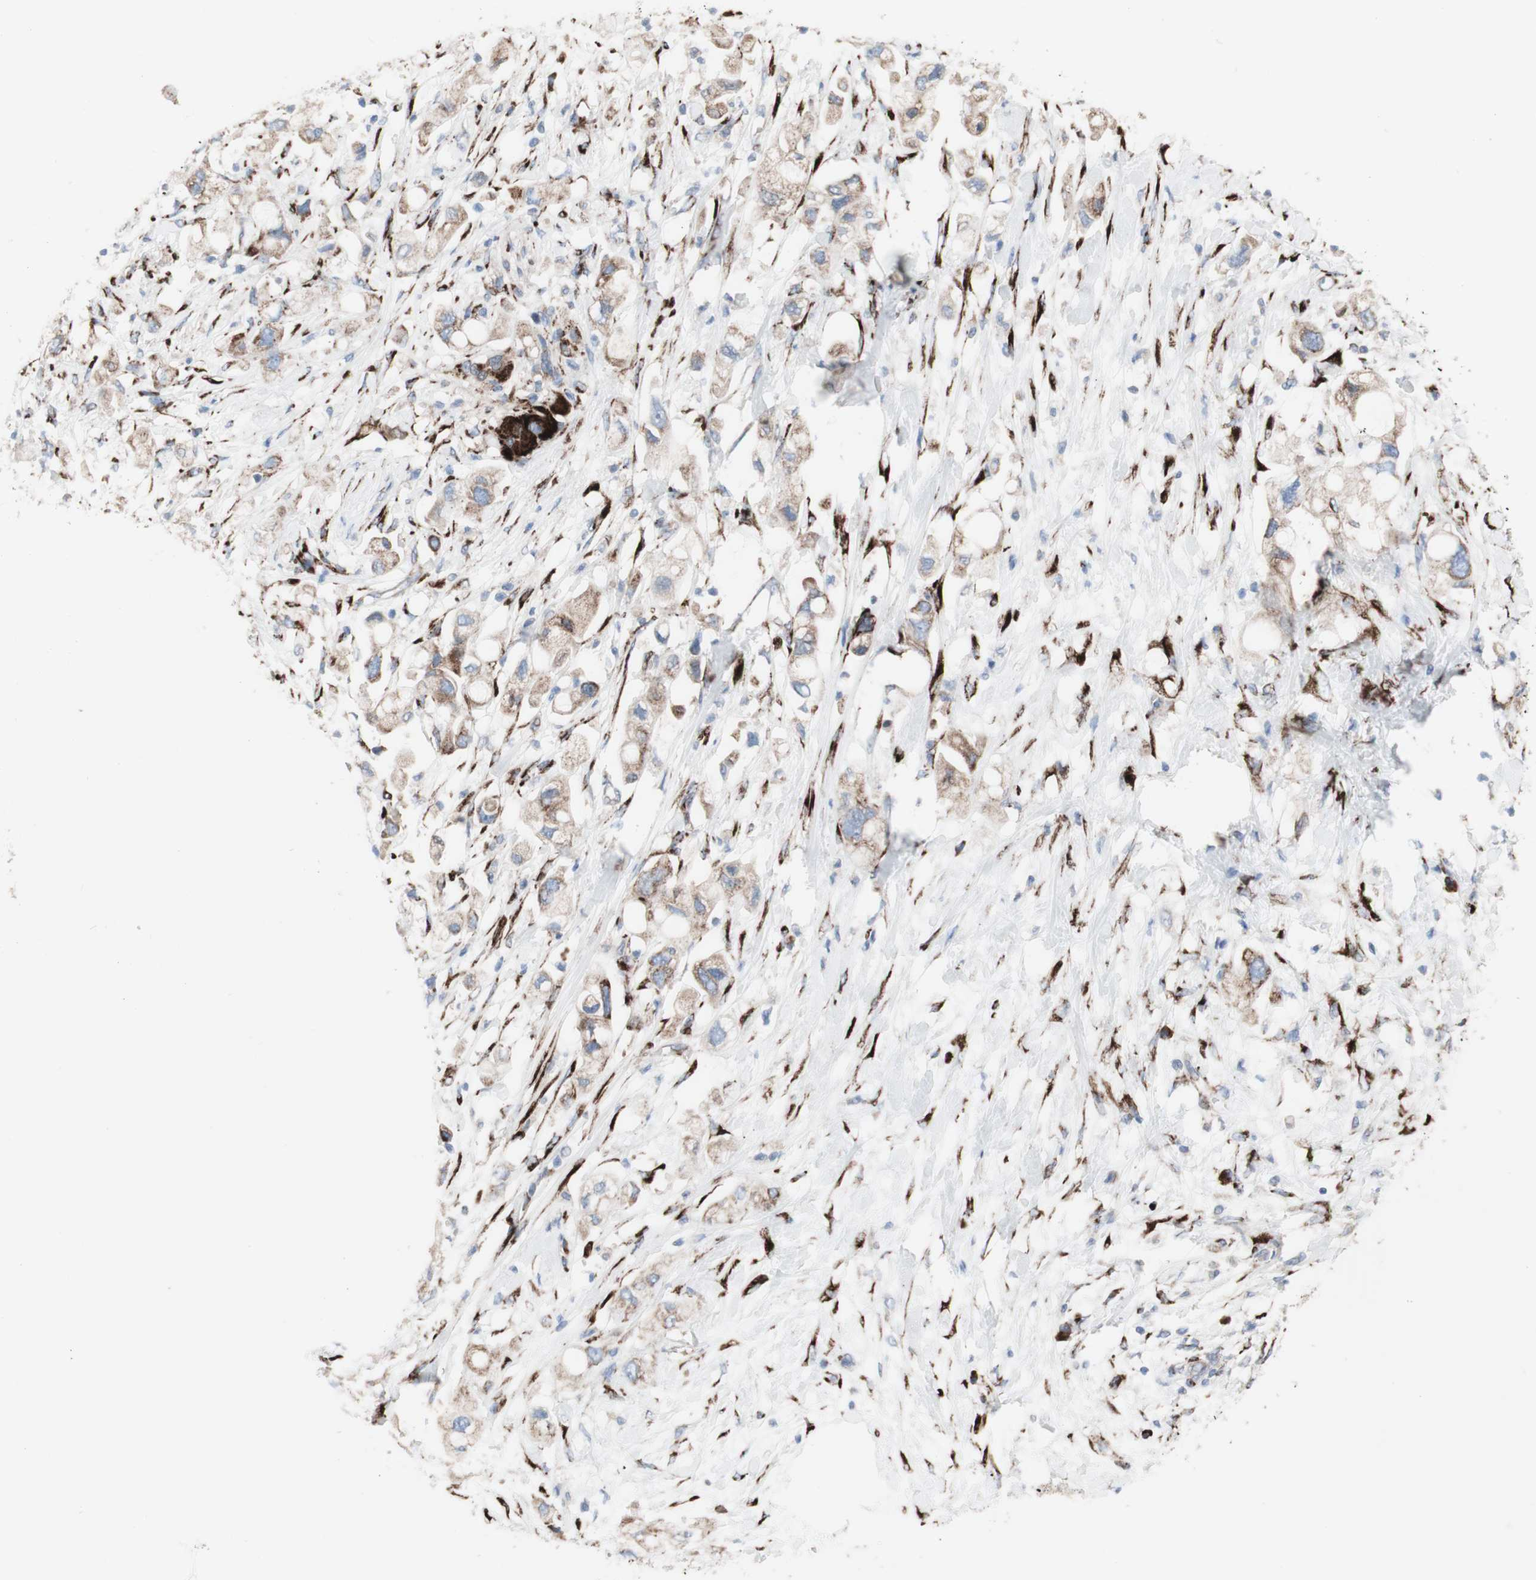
{"staining": {"intensity": "strong", "quantity": "<25%", "location": "cytoplasmic/membranous"}, "tissue": "pancreatic cancer", "cell_type": "Tumor cells", "image_type": "cancer", "snomed": [{"axis": "morphology", "description": "Adenocarcinoma, NOS"}, {"axis": "topography", "description": "Pancreas"}], "caption": "The immunohistochemical stain highlights strong cytoplasmic/membranous expression in tumor cells of pancreatic adenocarcinoma tissue. (IHC, brightfield microscopy, high magnification).", "gene": "AGPAT5", "patient": {"sex": "female", "age": 56}}